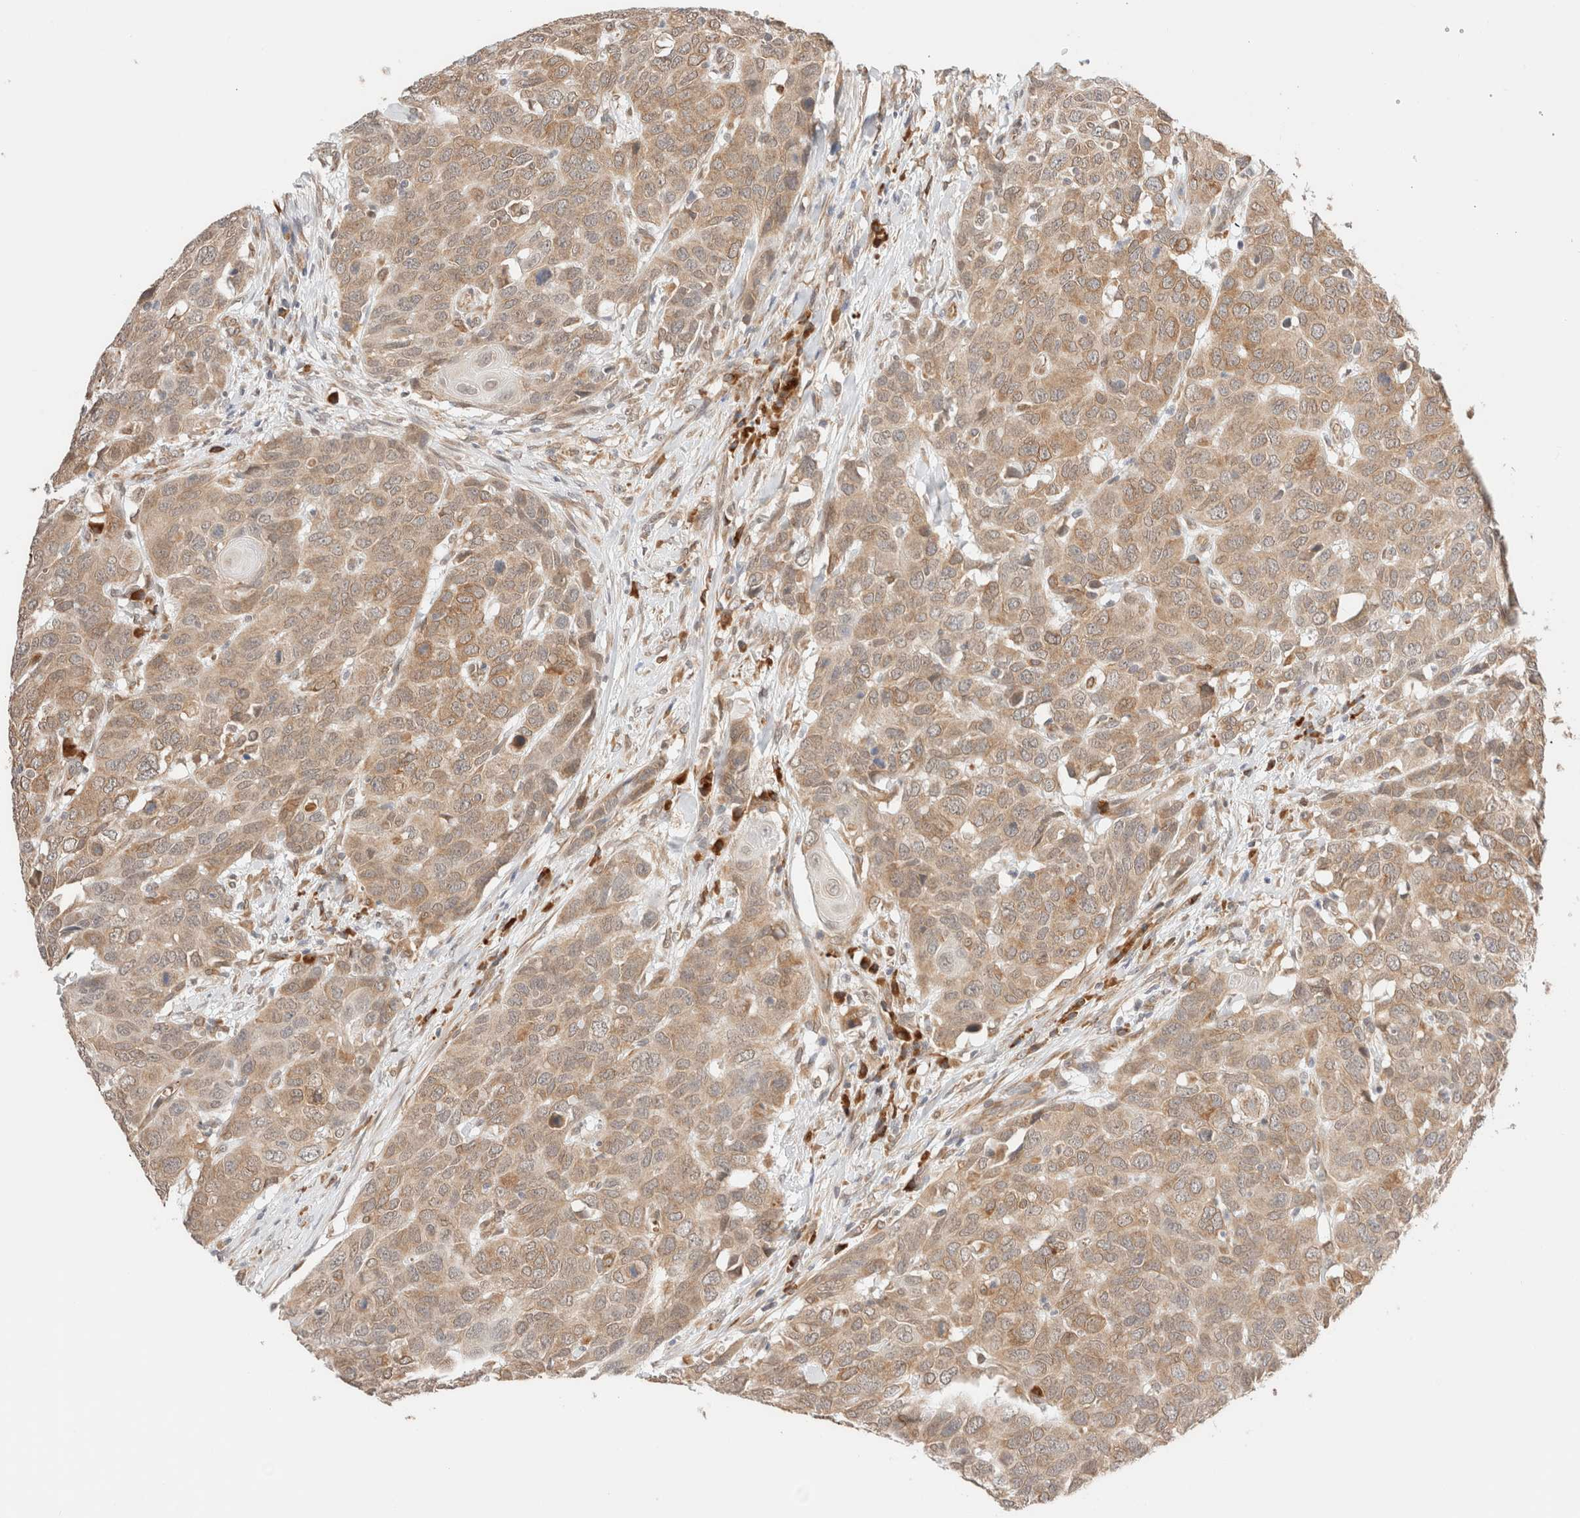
{"staining": {"intensity": "weak", "quantity": ">75%", "location": "cytoplasmic/membranous"}, "tissue": "head and neck cancer", "cell_type": "Tumor cells", "image_type": "cancer", "snomed": [{"axis": "morphology", "description": "Squamous cell carcinoma, NOS"}, {"axis": "topography", "description": "Head-Neck"}], "caption": "Head and neck cancer (squamous cell carcinoma) was stained to show a protein in brown. There is low levels of weak cytoplasmic/membranous staining in about >75% of tumor cells. The staining is performed using DAB brown chromogen to label protein expression. The nuclei are counter-stained blue using hematoxylin.", "gene": "SYVN1", "patient": {"sex": "male", "age": 66}}